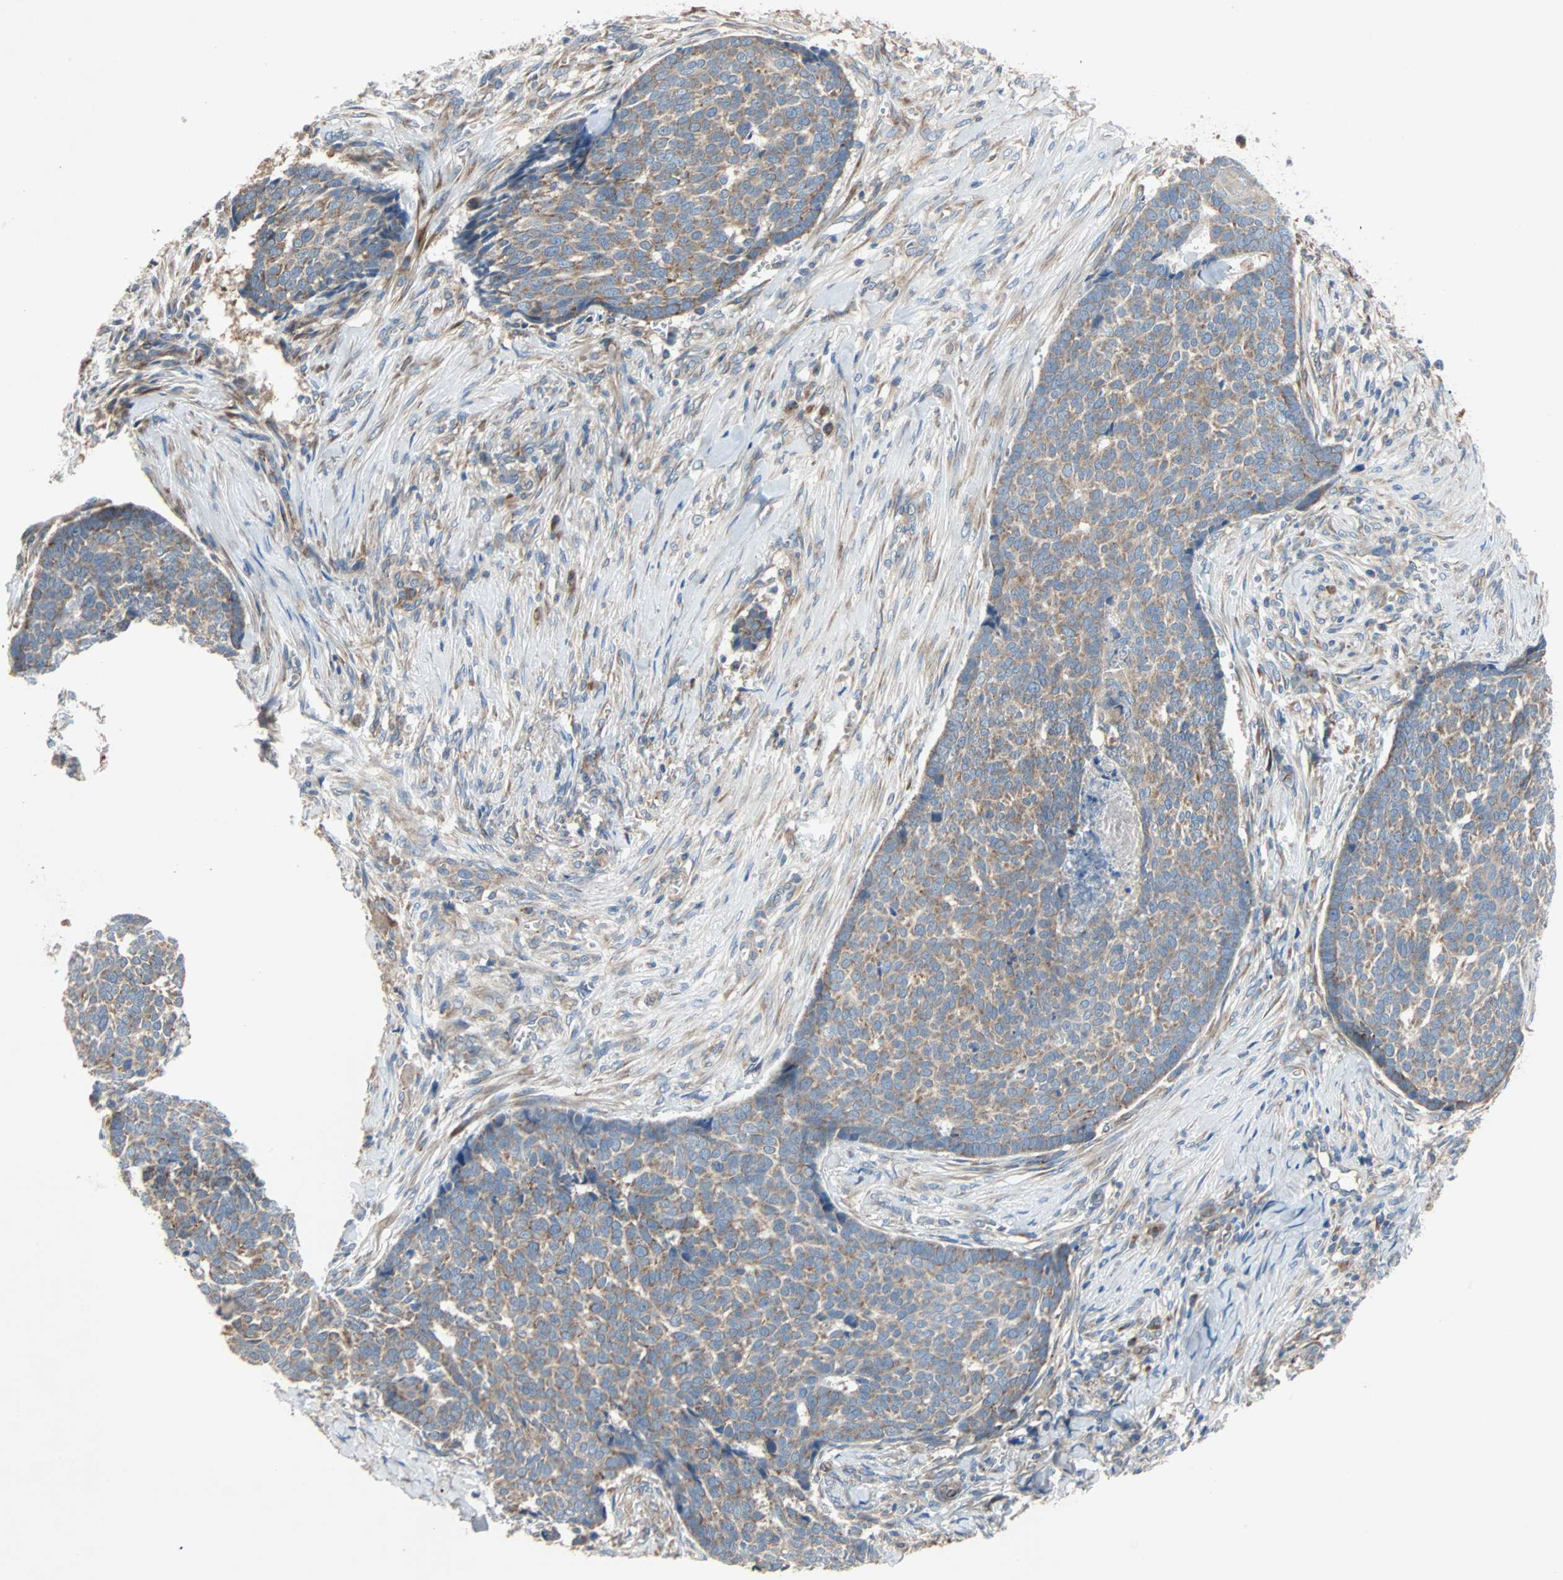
{"staining": {"intensity": "weak", "quantity": ">75%", "location": "cytoplasmic/membranous"}, "tissue": "skin cancer", "cell_type": "Tumor cells", "image_type": "cancer", "snomed": [{"axis": "morphology", "description": "Basal cell carcinoma"}, {"axis": "topography", "description": "Skin"}], "caption": "This image demonstrates immunohistochemistry staining of human skin cancer, with low weak cytoplasmic/membranous expression in approximately >75% of tumor cells.", "gene": "XYLT1", "patient": {"sex": "male", "age": 84}}